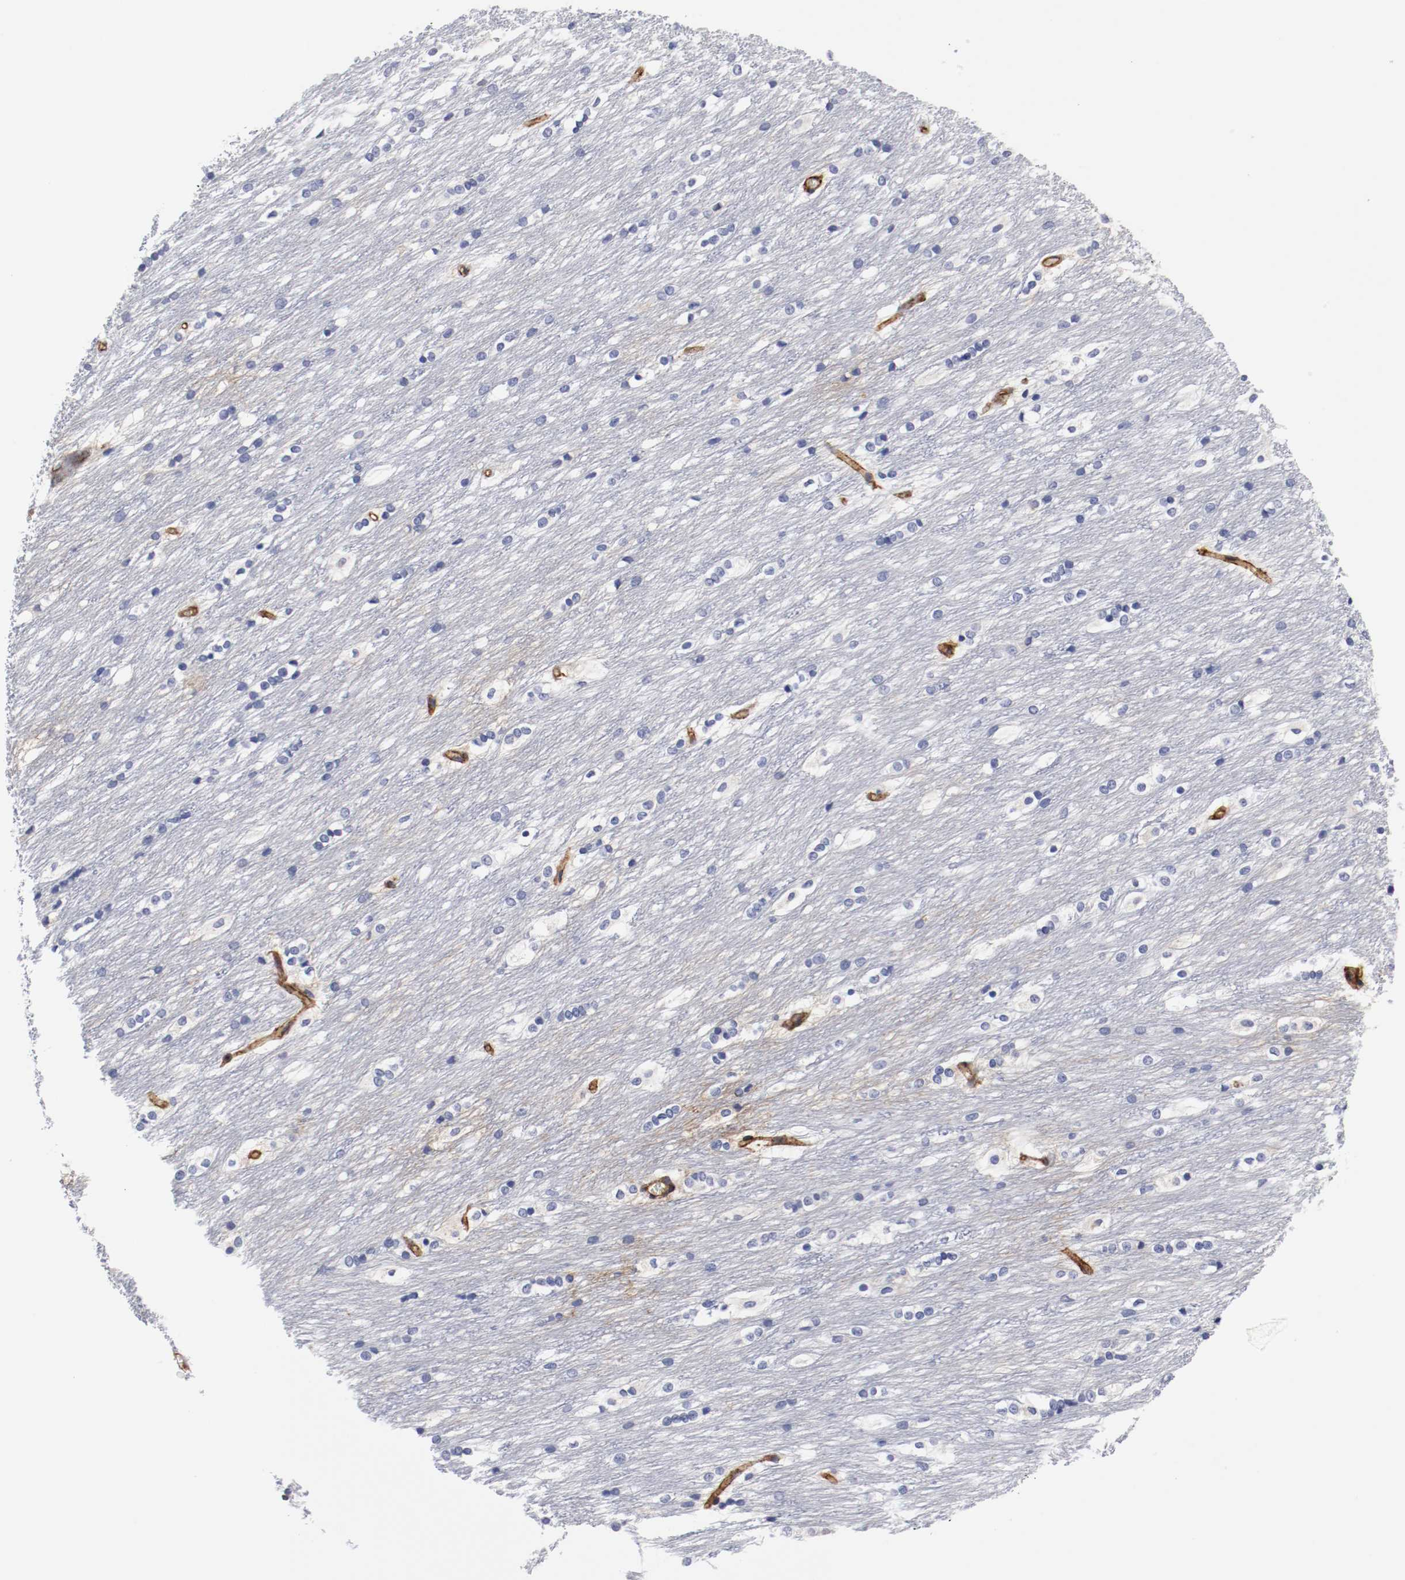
{"staining": {"intensity": "negative", "quantity": "none", "location": "none"}, "tissue": "caudate", "cell_type": "Glial cells", "image_type": "normal", "snomed": [{"axis": "morphology", "description": "Normal tissue, NOS"}, {"axis": "topography", "description": "Lateral ventricle wall"}], "caption": "A high-resolution micrograph shows immunohistochemistry staining of unremarkable caudate, which shows no significant staining in glial cells. The staining is performed using DAB (3,3'-diaminobenzidine) brown chromogen with nuclei counter-stained in using hematoxylin.", "gene": "IFITM1", "patient": {"sex": "female", "age": 19}}